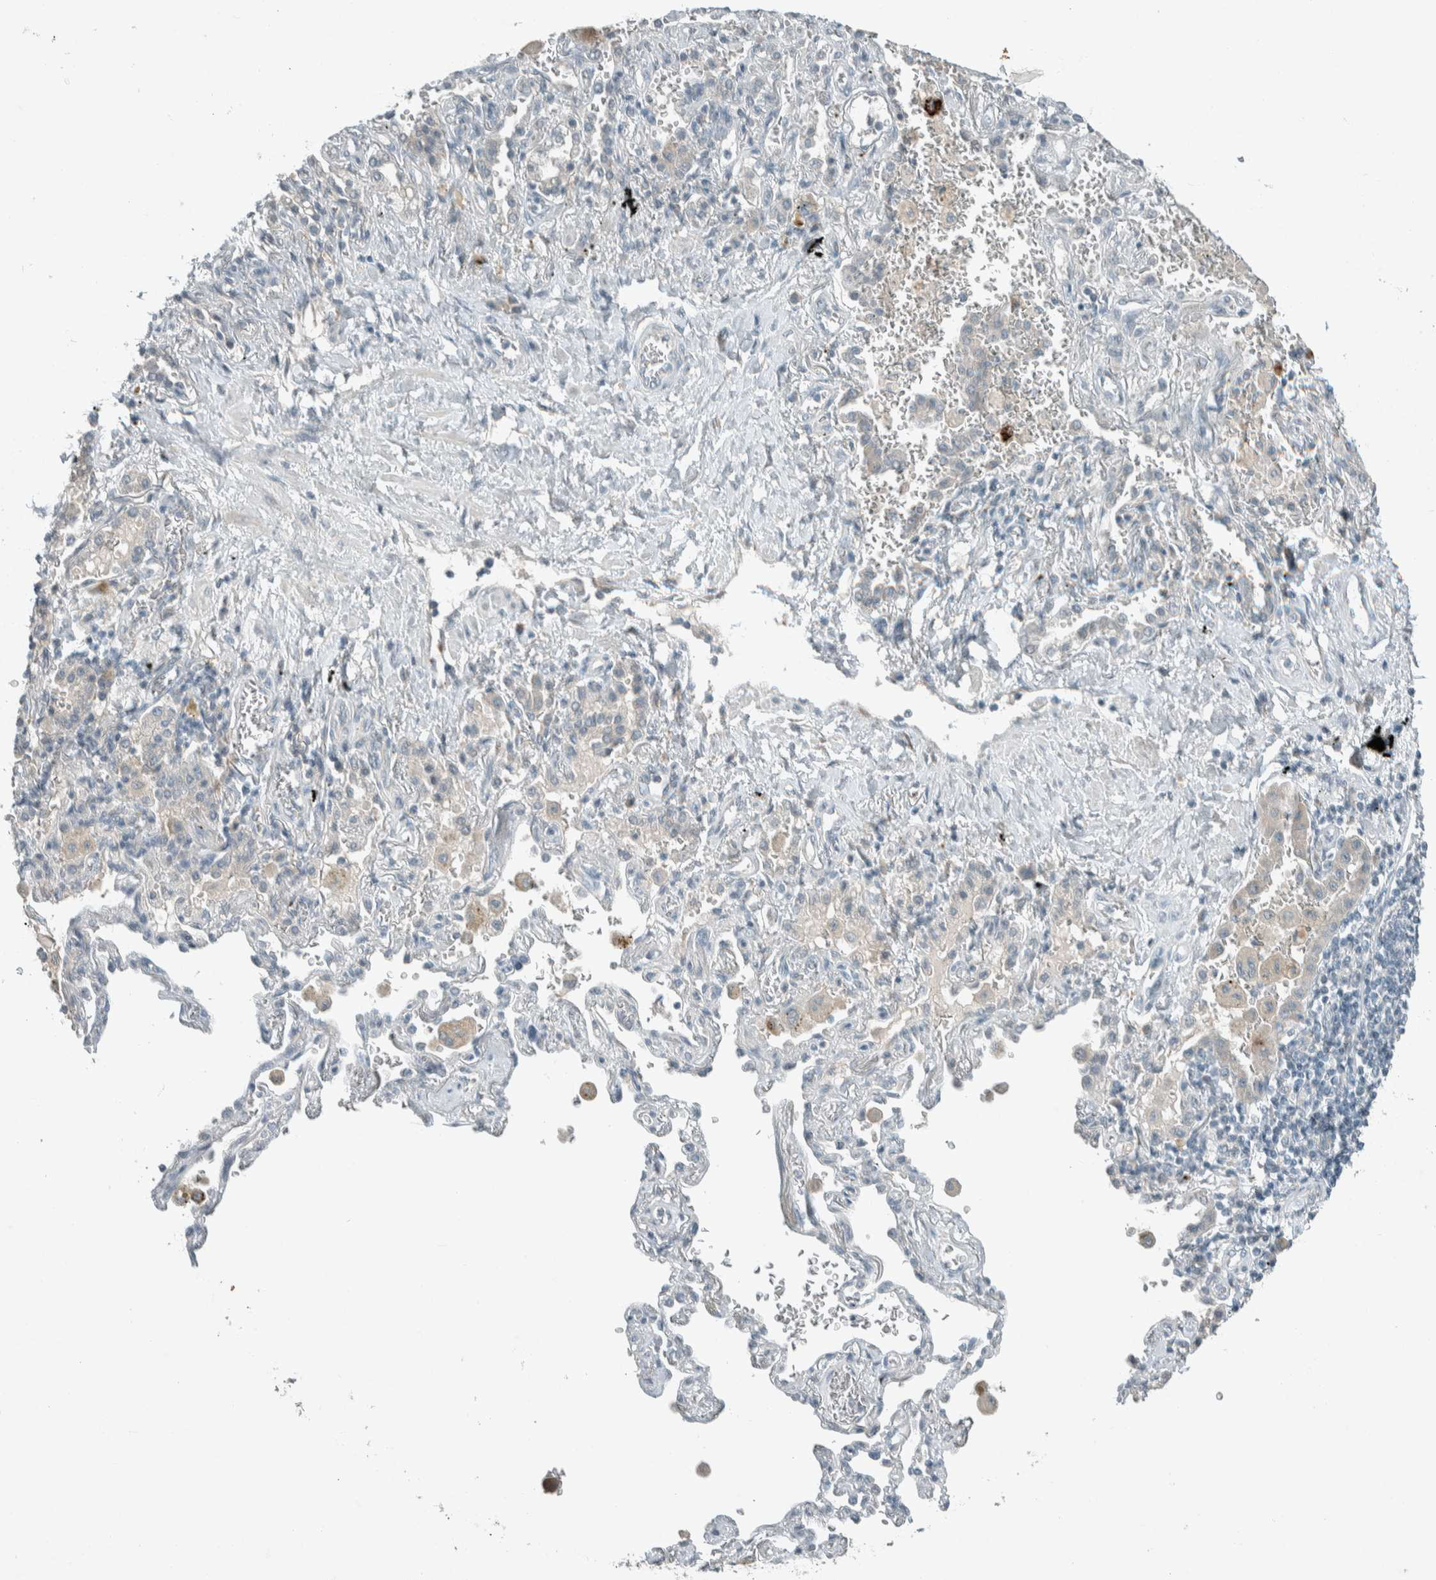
{"staining": {"intensity": "negative", "quantity": "none", "location": "none"}, "tissue": "lung cancer", "cell_type": "Tumor cells", "image_type": "cancer", "snomed": [{"axis": "morphology", "description": "Adenocarcinoma, NOS"}, {"axis": "topography", "description": "Lung"}], "caption": "Immunohistochemistry (IHC) histopathology image of neoplastic tissue: lung cancer (adenocarcinoma) stained with DAB displays no significant protein staining in tumor cells. Brightfield microscopy of IHC stained with DAB (brown) and hematoxylin (blue), captured at high magnification.", "gene": "CERCAM", "patient": {"sex": "female", "age": 65}}